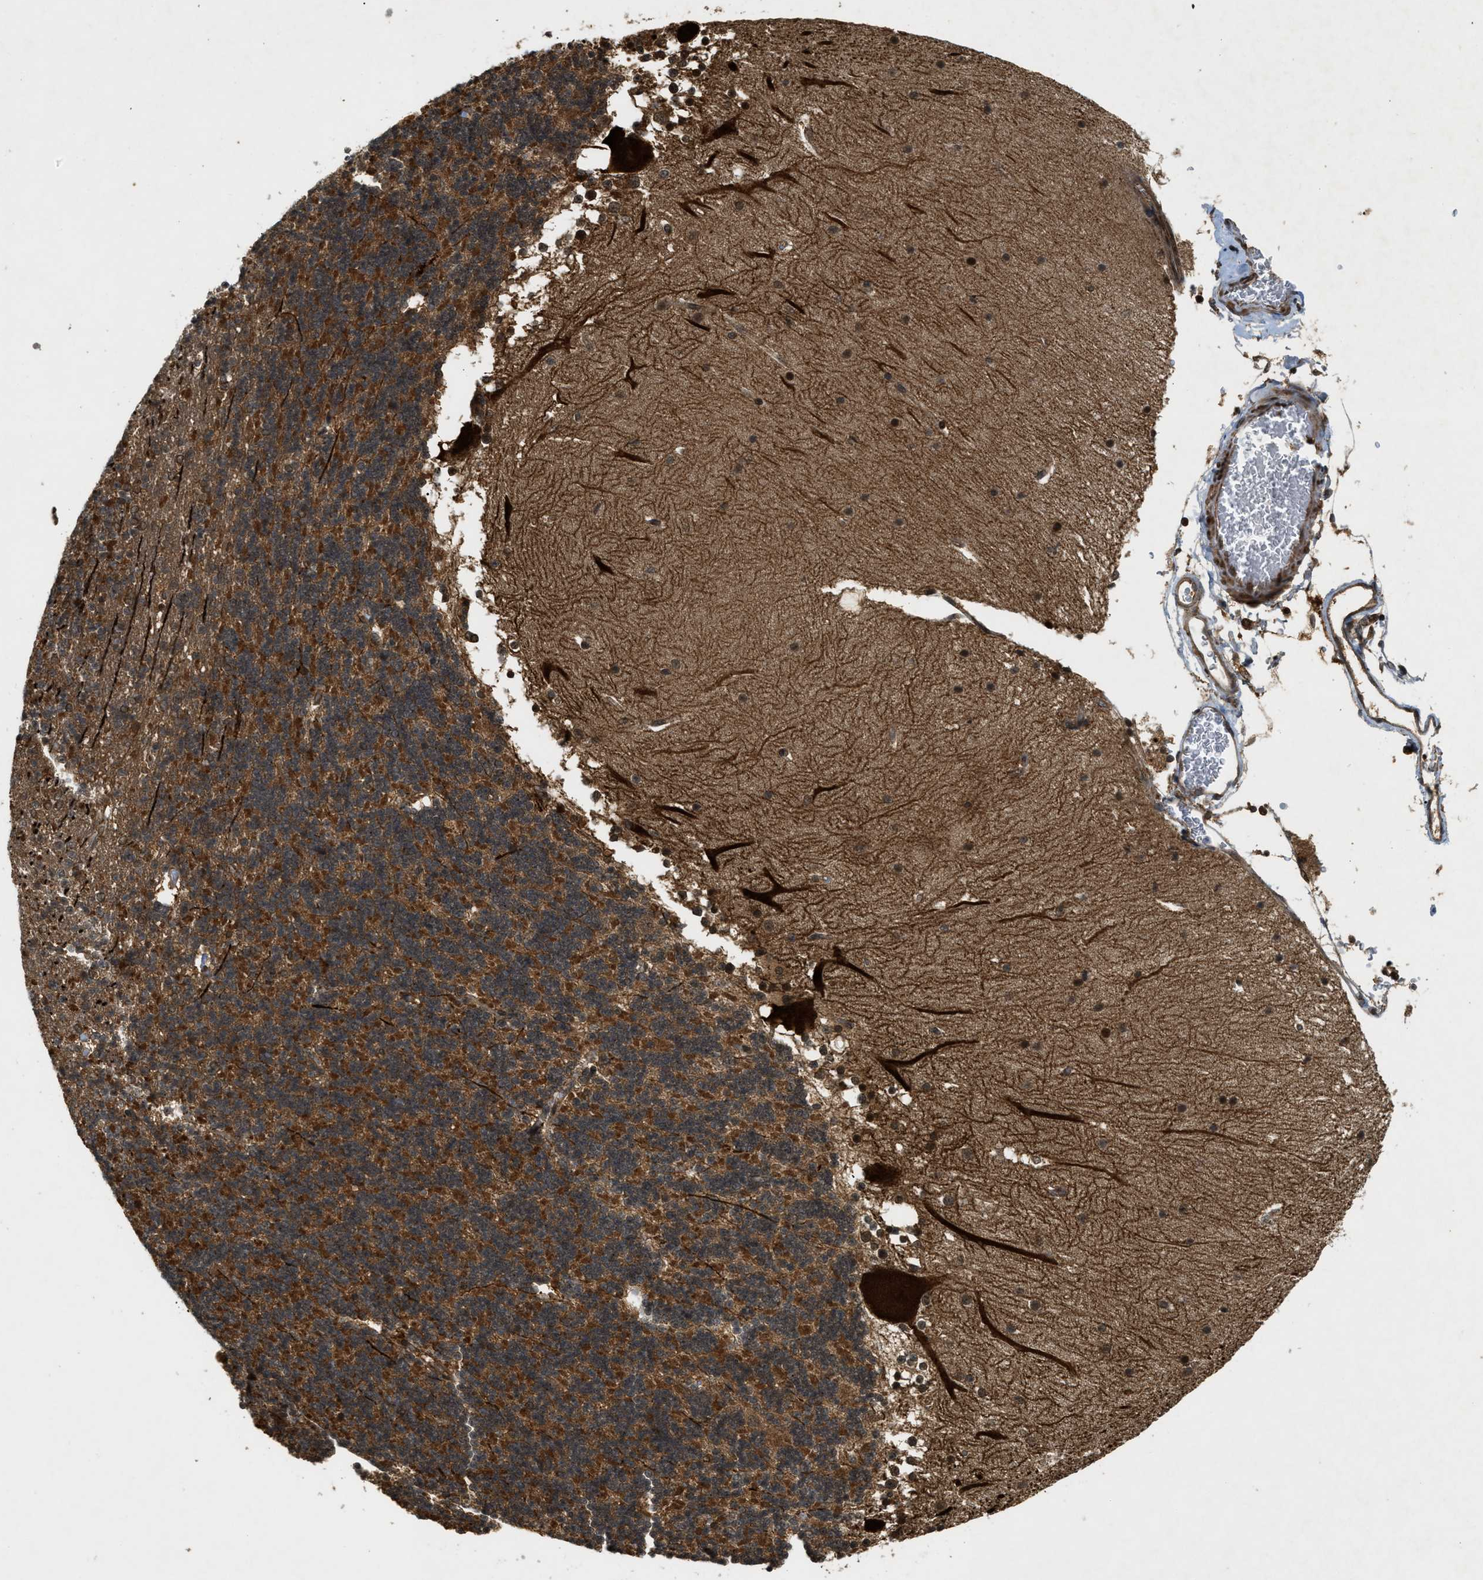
{"staining": {"intensity": "moderate", "quantity": ">75%", "location": "cytoplasmic/membranous"}, "tissue": "cerebellum", "cell_type": "Cells in granular layer", "image_type": "normal", "snomed": [{"axis": "morphology", "description": "Normal tissue, NOS"}, {"axis": "topography", "description": "Cerebellum"}], "caption": "Protein staining by immunohistochemistry (IHC) reveals moderate cytoplasmic/membranous expression in approximately >75% of cells in granular layer in normal cerebellum. (DAB (3,3'-diaminobenzidine) IHC with brightfield microscopy, high magnification).", "gene": "EIF2AK3", "patient": {"sex": "female", "age": 19}}